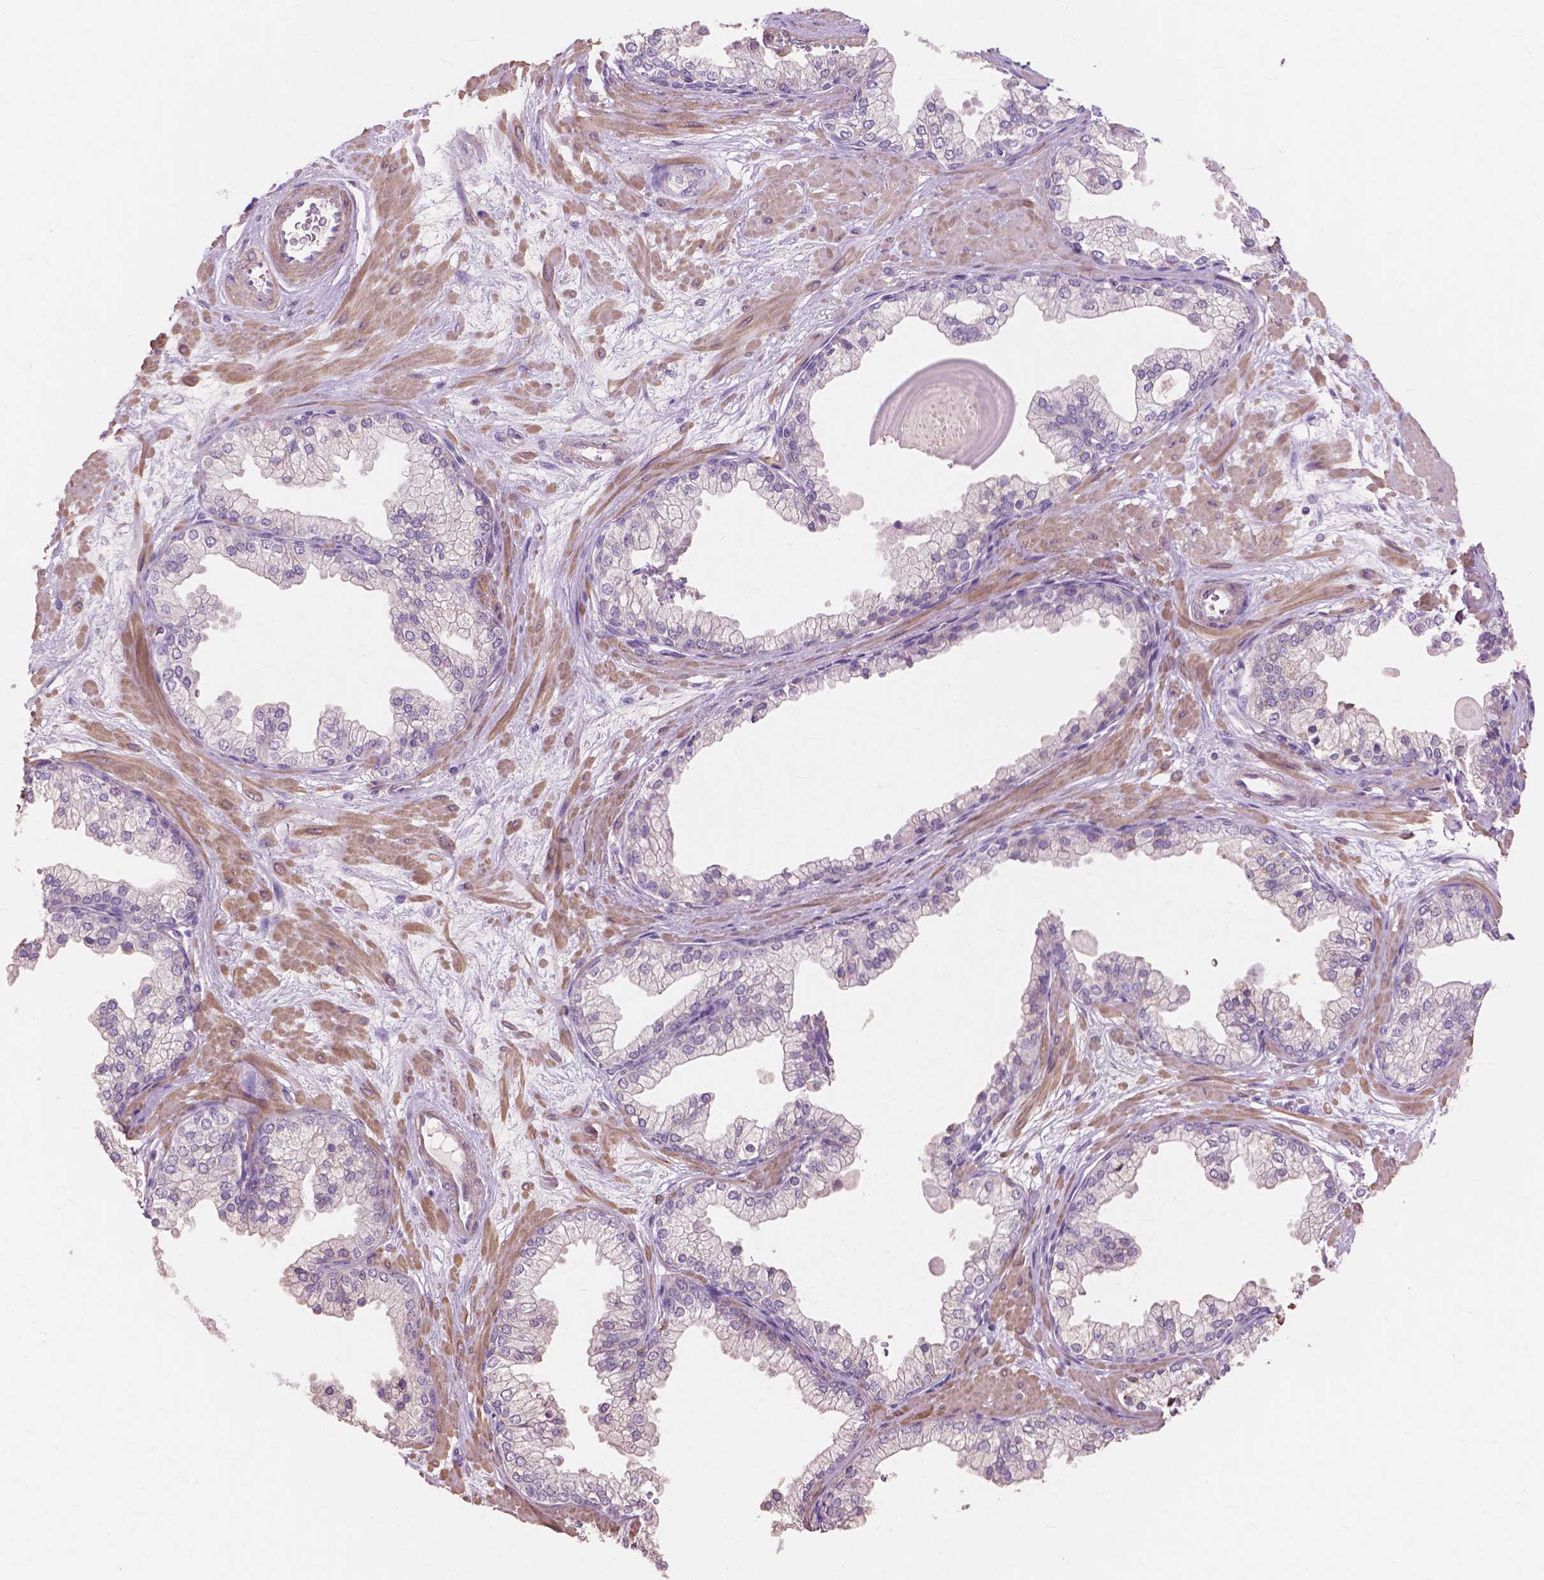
{"staining": {"intensity": "moderate", "quantity": "<25%", "location": "cytoplasmic/membranous"}, "tissue": "prostate", "cell_type": "Glandular cells", "image_type": "normal", "snomed": [{"axis": "morphology", "description": "Normal tissue, NOS"}, {"axis": "topography", "description": "Prostate"}, {"axis": "topography", "description": "Peripheral nerve tissue"}], "caption": "Immunohistochemical staining of benign prostate demonstrates <25% levels of moderate cytoplasmic/membranous protein expression in about <25% of glandular cells.", "gene": "FNIP1", "patient": {"sex": "male", "age": 61}}